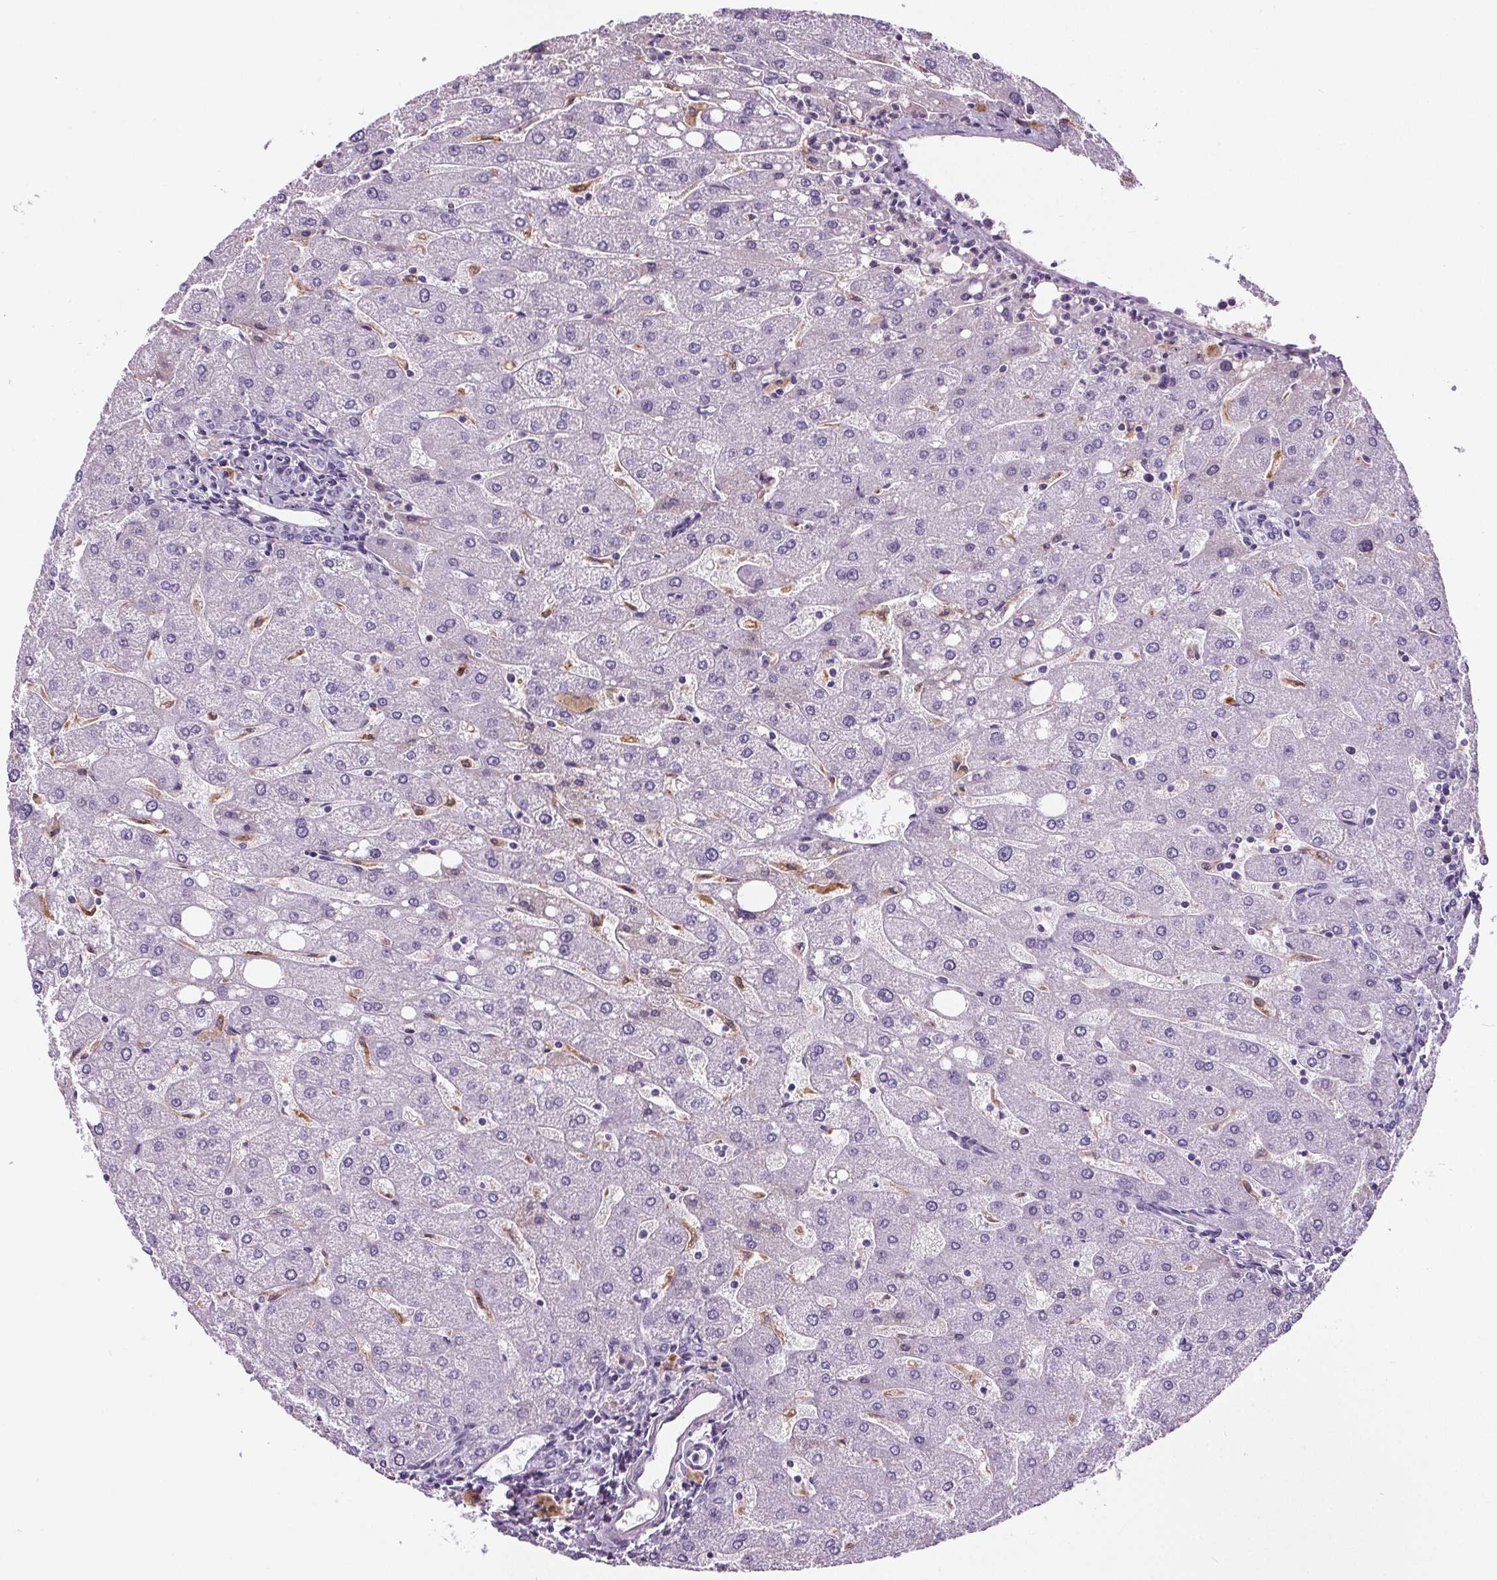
{"staining": {"intensity": "negative", "quantity": "none", "location": "none"}, "tissue": "liver", "cell_type": "Cholangiocytes", "image_type": "normal", "snomed": [{"axis": "morphology", "description": "Normal tissue, NOS"}, {"axis": "topography", "description": "Liver"}], "caption": "Cholangiocytes are negative for brown protein staining in unremarkable liver. (Brightfield microscopy of DAB (3,3'-diaminobenzidine) immunohistochemistry (IHC) at high magnification).", "gene": "CD5L", "patient": {"sex": "male", "age": 67}}